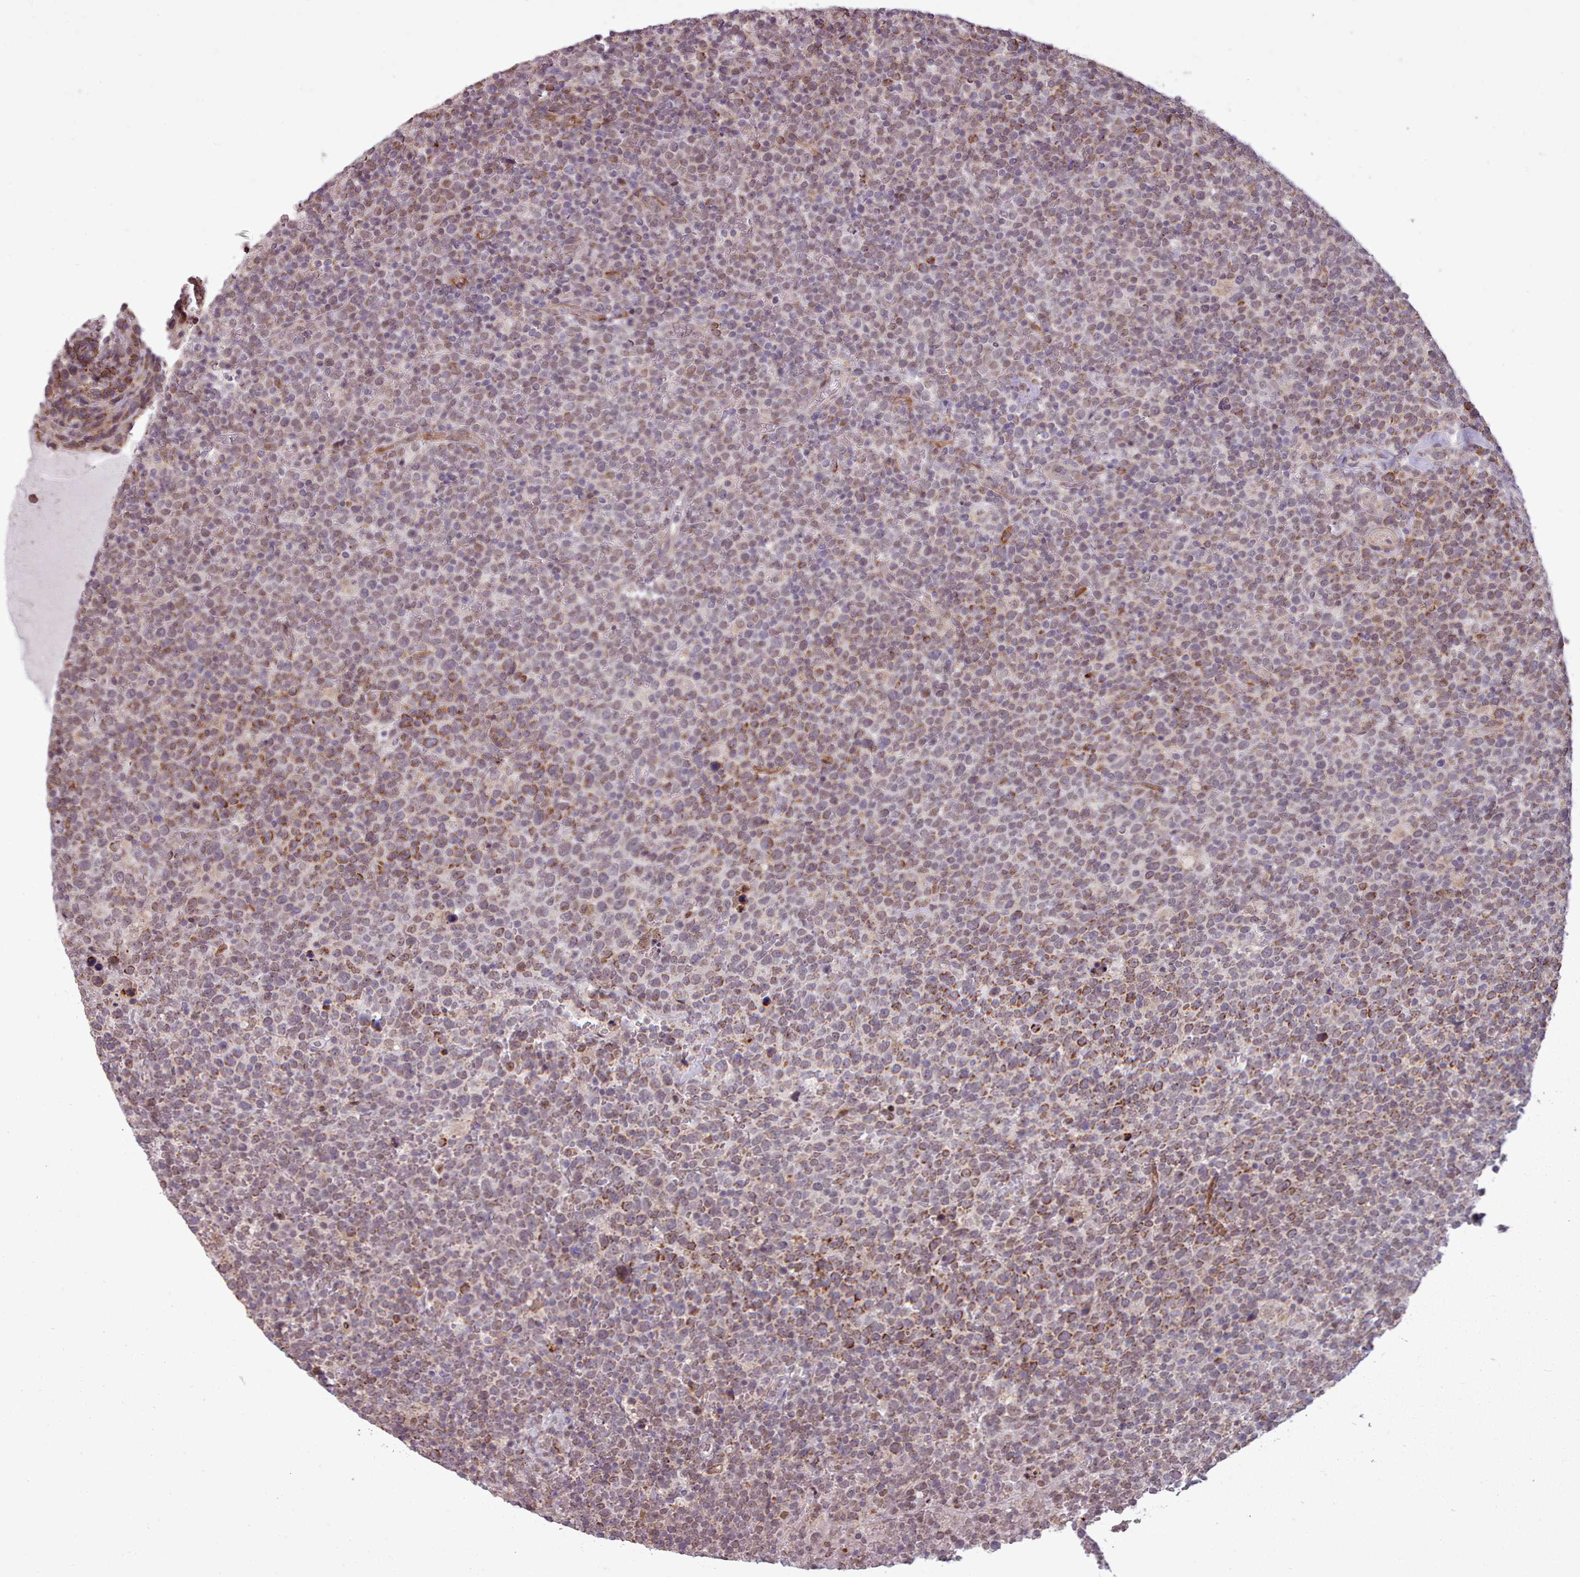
{"staining": {"intensity": "weak", "quantity": "25%-75%", "location": "cytoplasmic/membranous"}, "tissue": "lymphoma", "cell_type": "Tumor cells", "image_type": "cancer", "snomed": [{"axis": "morphology", "description": "Malignant lymphoma, non-Hodgkin's type, High grade"}, {"axis": "topography", "description": "Lymph node"}], "caption": "Weak cytoplasmic/membranous protein expression is seen in approximately 25%-75% of tumor cells in high-grade malignant lymphoma, non-Hodgkin's type.", "gene": "ZMYM4", "patient": {"sex": "male", "age": 61}}